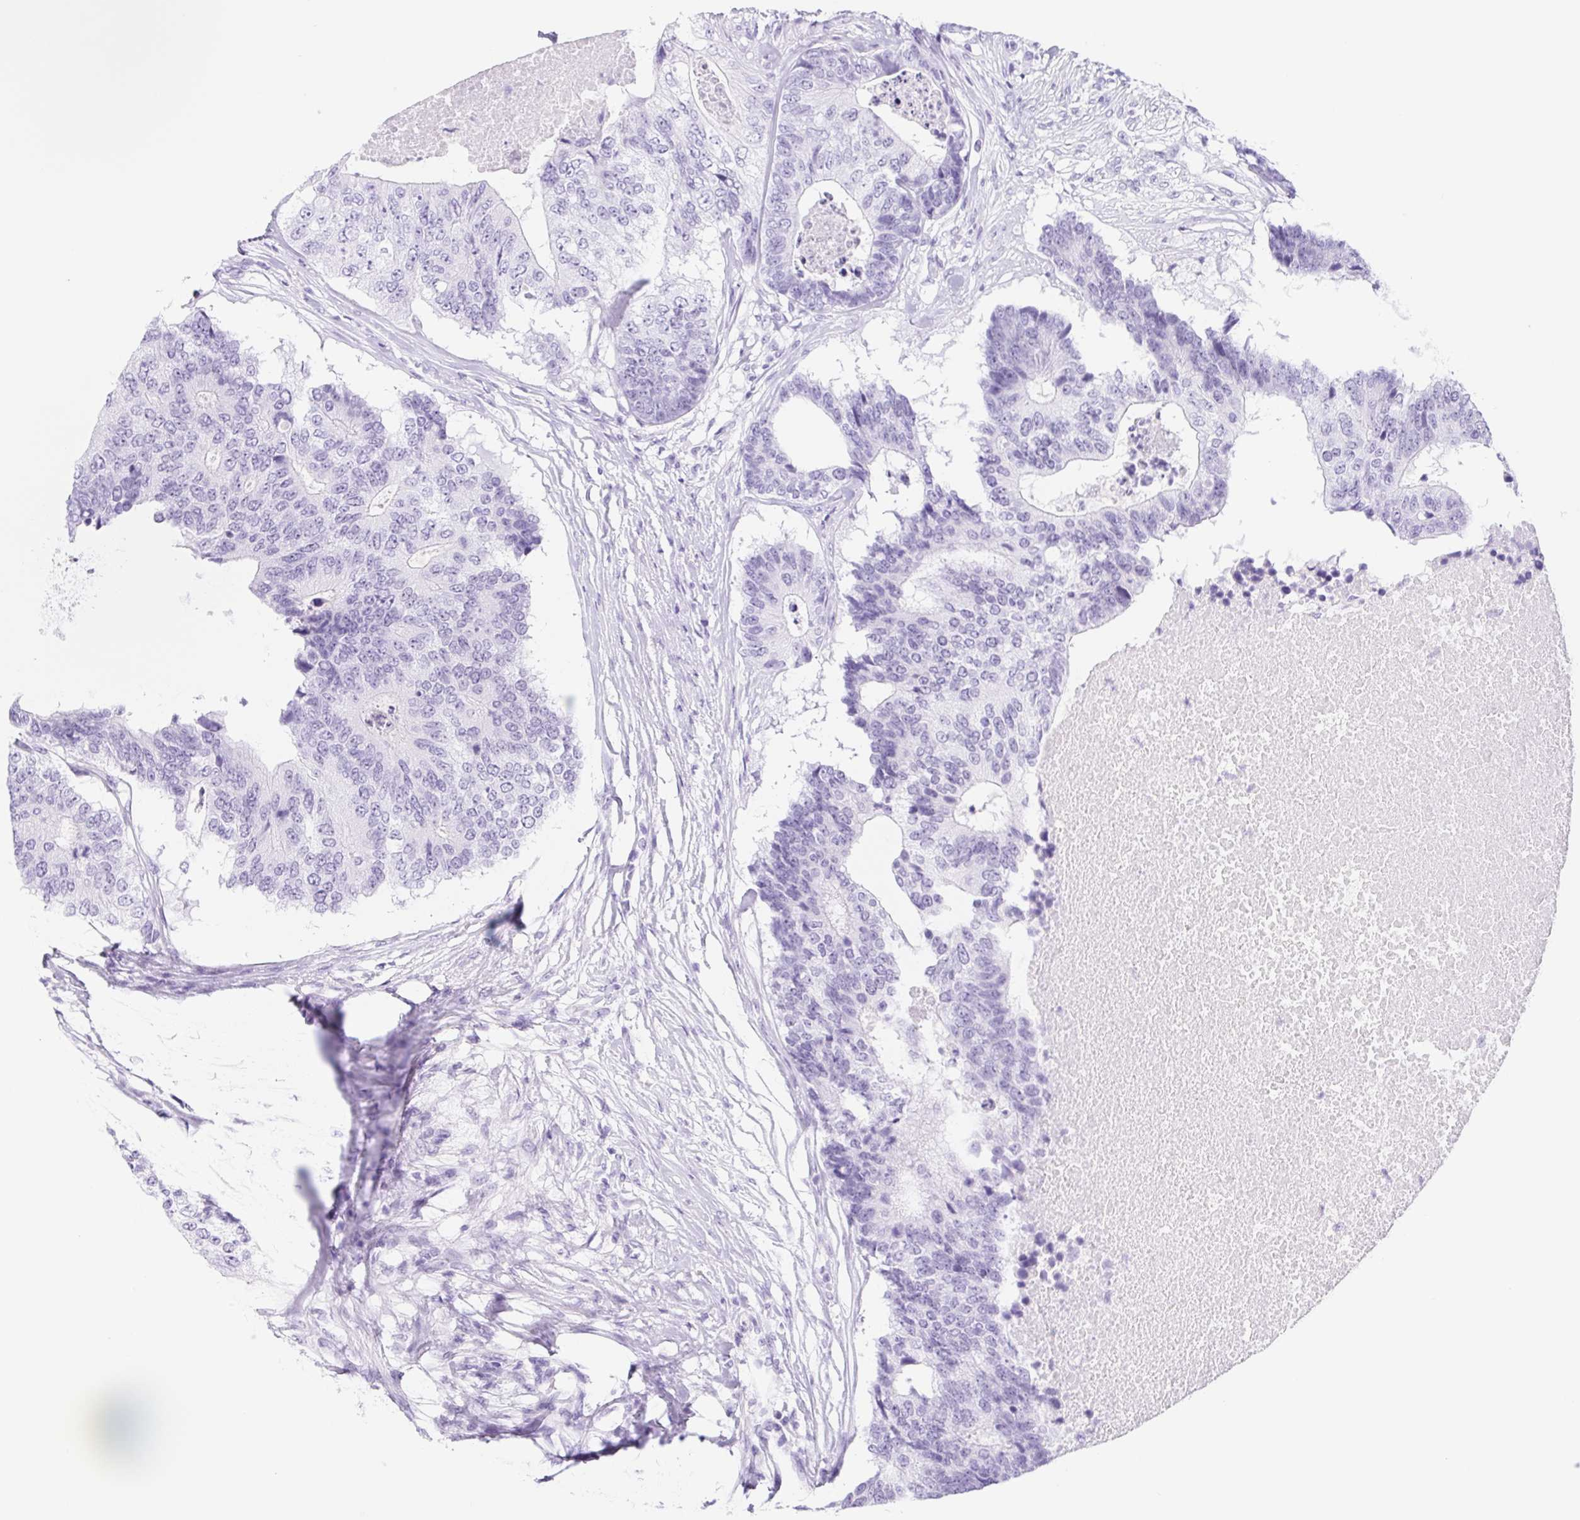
{"staining": {"intensity": "negative", "quantity": "none", "location": "none"}, "tissue": "colorectal cancer", "cell_type": "Tumor cells", "image_type": "cancer", "snomed": [{"axis": "morphology", "description": "Adenocarcinoma, NOS"}, {"axis": "topography", "description": "Colon"}], "caption": "Tumor cells are negative for brown protein staining in colorectal adenocarcinoma.", "gene": "CYP21A2", "patient": {"sex": "female", "age": 67}}